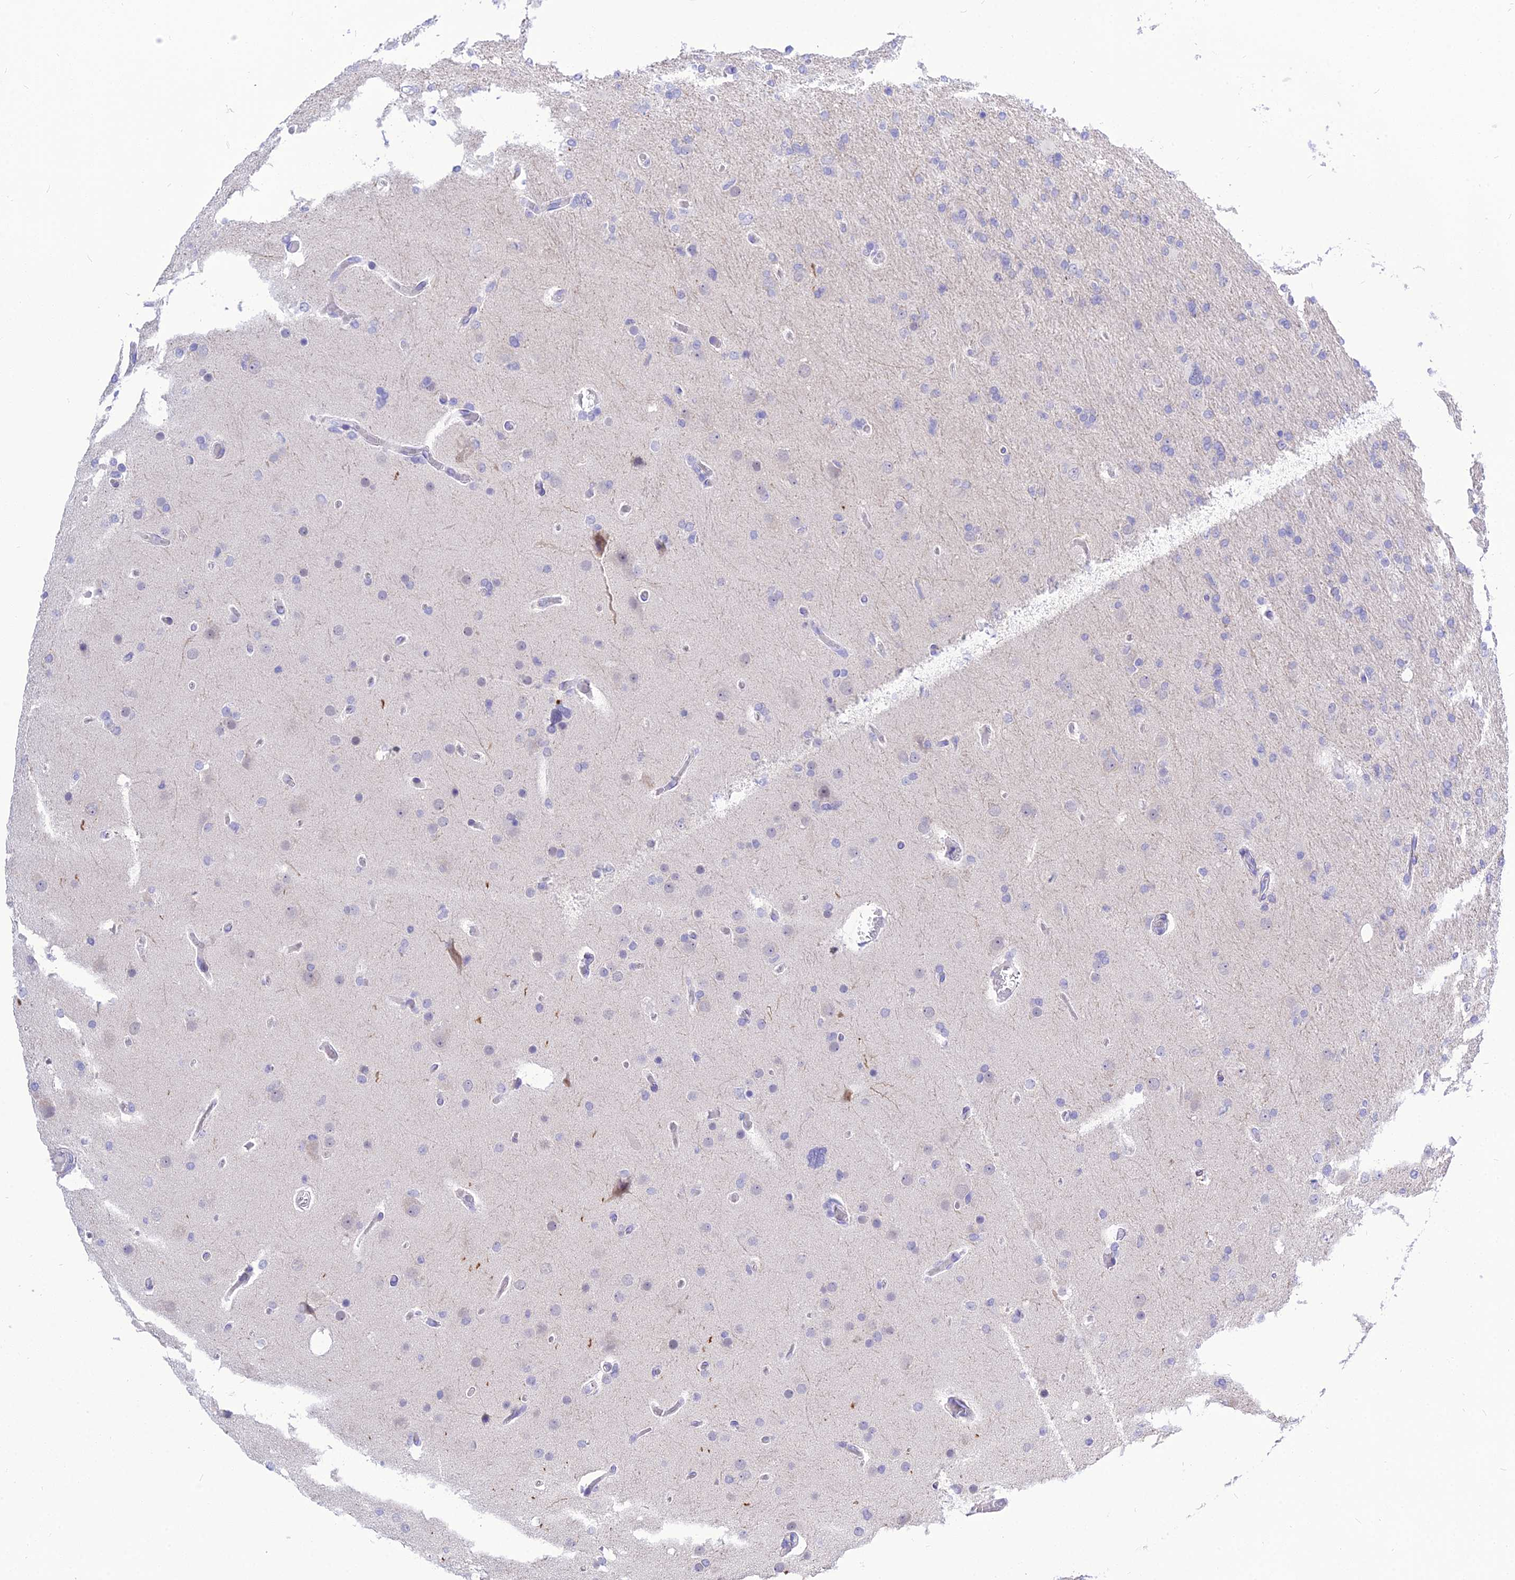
{"staining": {"intensity": "negative", "quantity": "none", "location": "none"}, "tissue": "glioma", "cell_type": "Tumor cells", "image_type": "cancer", "snomed": [{"axis": "morphology", "description": "Glioma, malignant, High grade"}, {"axis": "topography", "description": "Cerebral cortex"}], "caption": "This is a photomicrograph of IHC staining of glioma, which shows no expression in tumor cells.", "gene": "DEFB107A", "patient": {"sex": "female", "age": 36}}